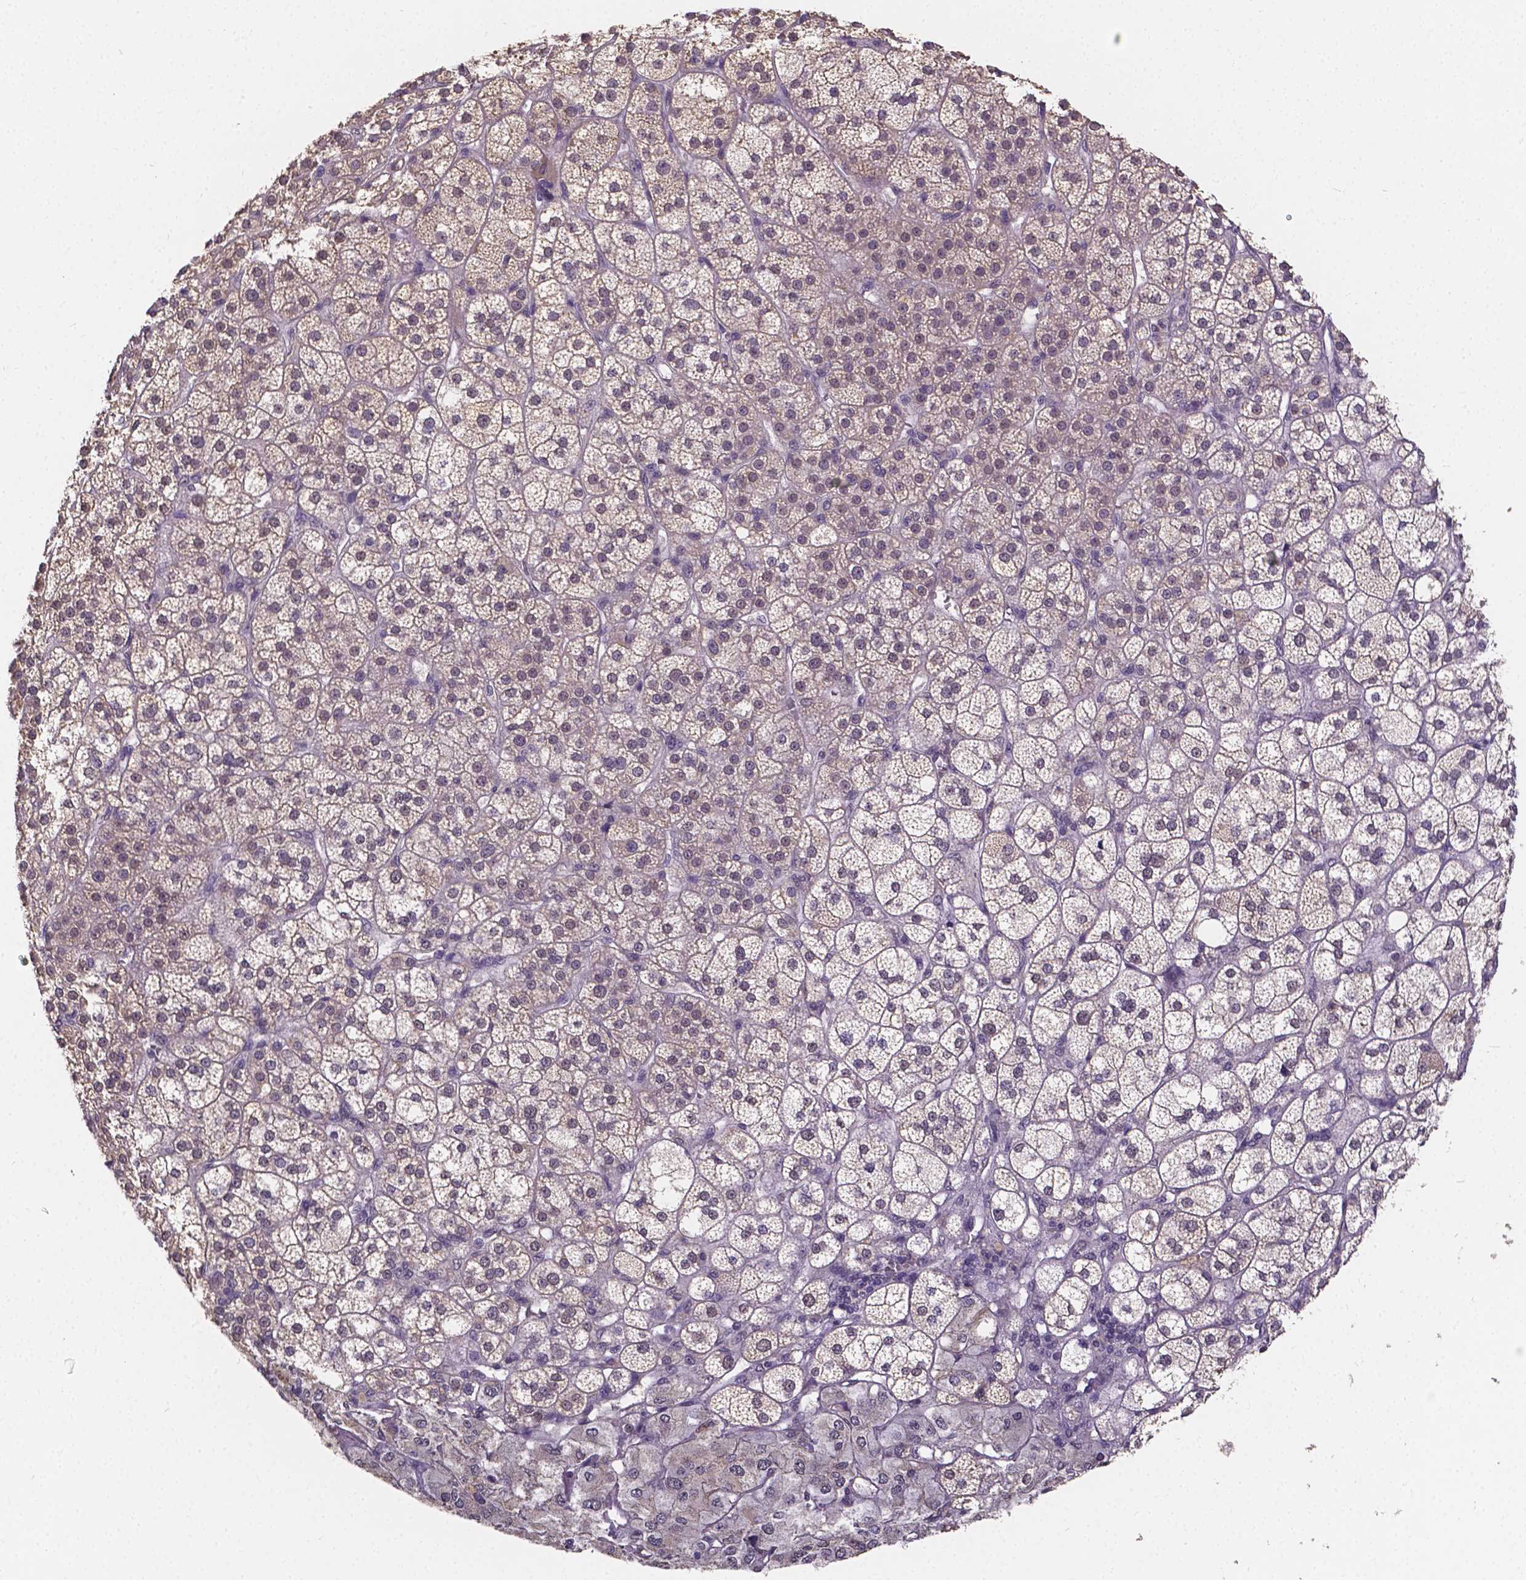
{"staining": {"intensity": "weak", "quantity": "25%-75%", "location": "cytoplasmic/membranous"}, "tissue": "adrenal gland", "cell_type": "Glandular cells", "image_type": "normal", "snomed": [{"axis": "morphology", "description": "Normal tissue, NOS"}, {"axis": "topography", "description": "Adrenal gland"}], "caption": "Immunohistochemistry image of benign adrenal gland: adrenal gland stained using IHC demonstrates low levels of weak protein expression localized specifically in the cytoplasmic/membranous of glandular cells, appearing as a cytoplasmic/membranous brown color.", "gene": "CTNNA2", "patient": {"sex": "female", "age": 60}}